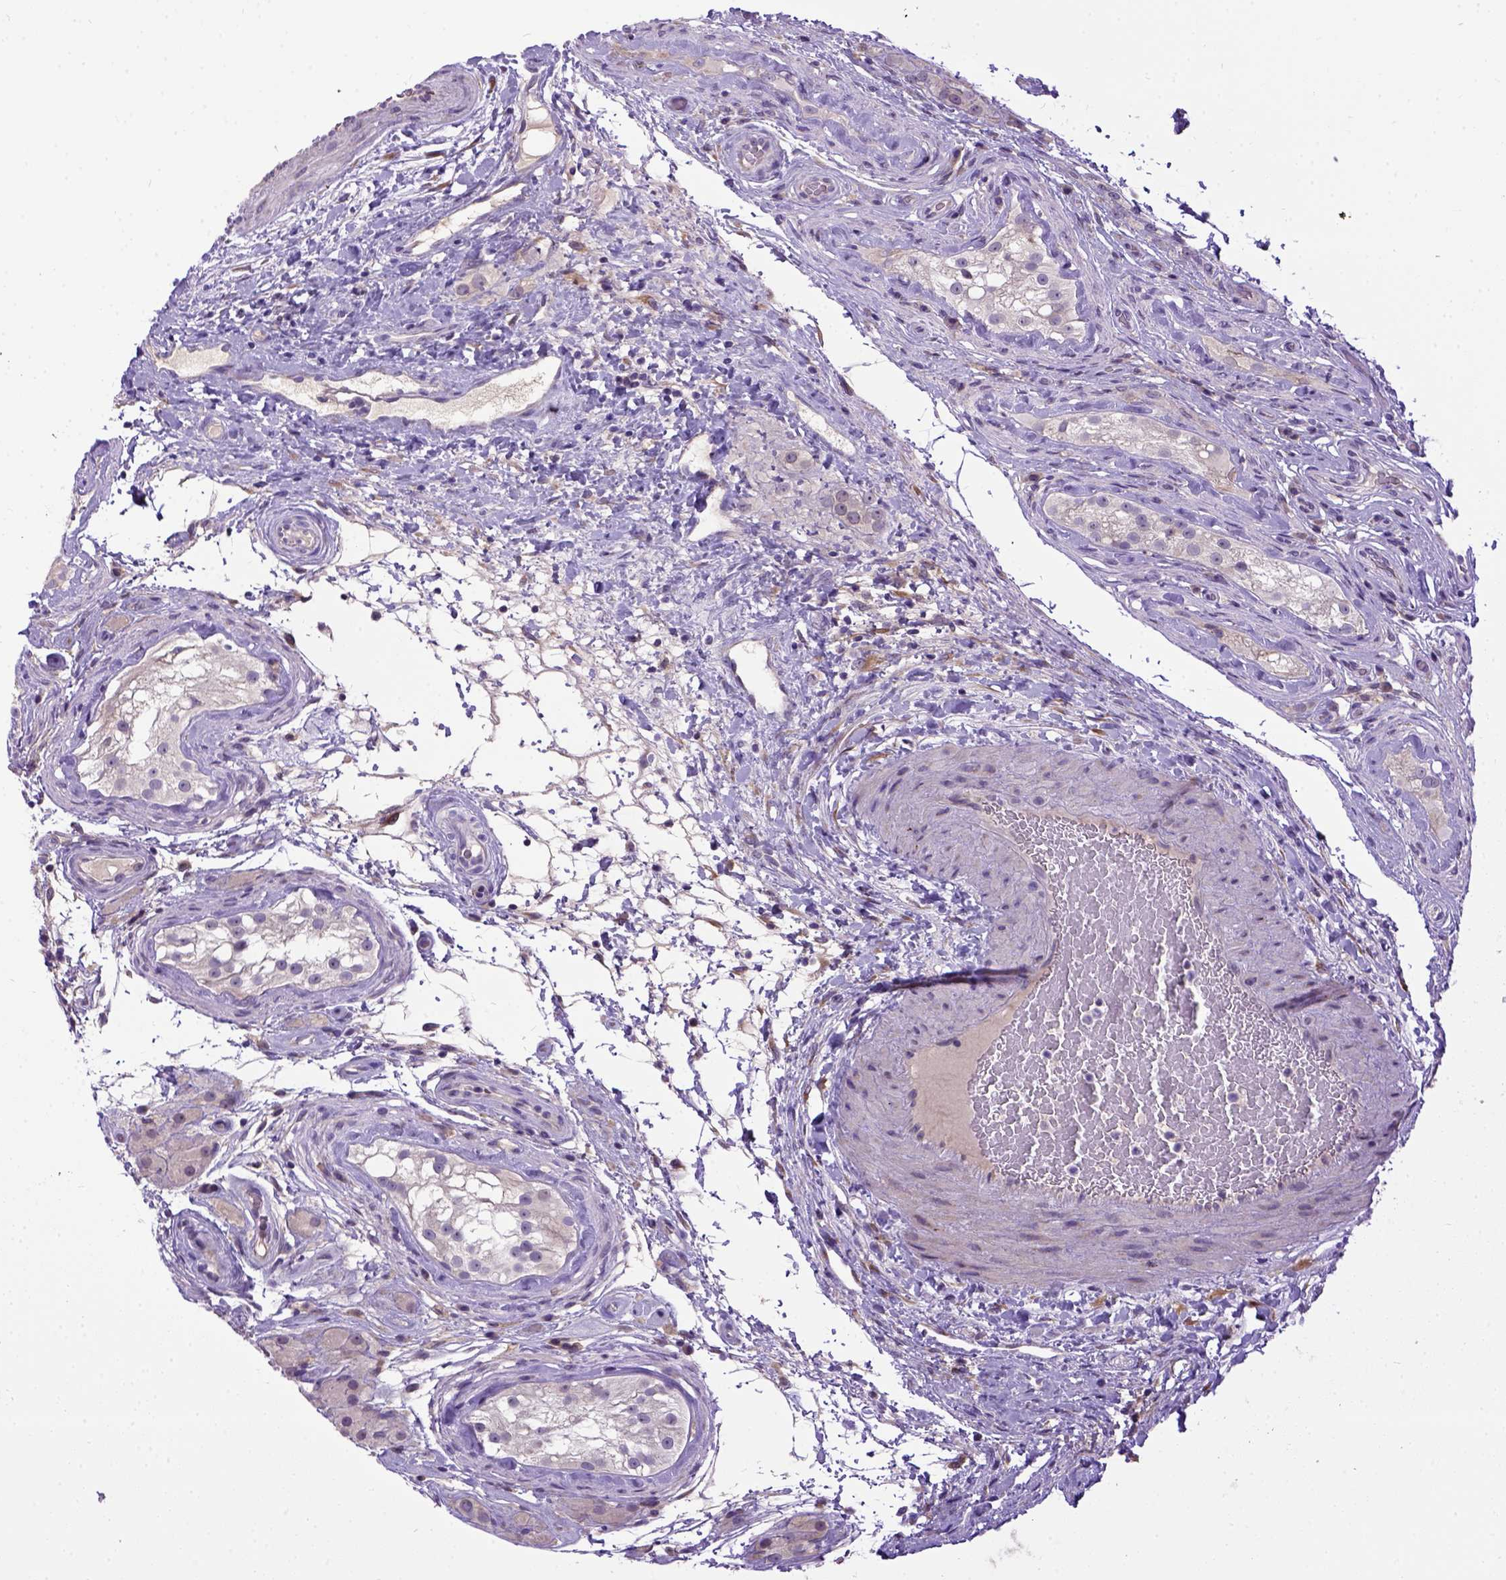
{"staining": {"intensity": "negative", "quantity": "none", "location": "none"}, "tissue": "testis cancer", "cell_type": "Tumor cells", "image_type": "cancer", "snomed": [{"axis": "morphology", "description": "Seminoma, NOS"}, {"axis": "morphology", "description": "Carcinoma, Embryonal, NOS"}, {"axis": "topography", "description": "Testis"}], "caption": "IHC of human seminoma (testis) reveals no expression in tumor cells.", "gene": "NEK5", "patient": {"sex": "male", "age": 41}}